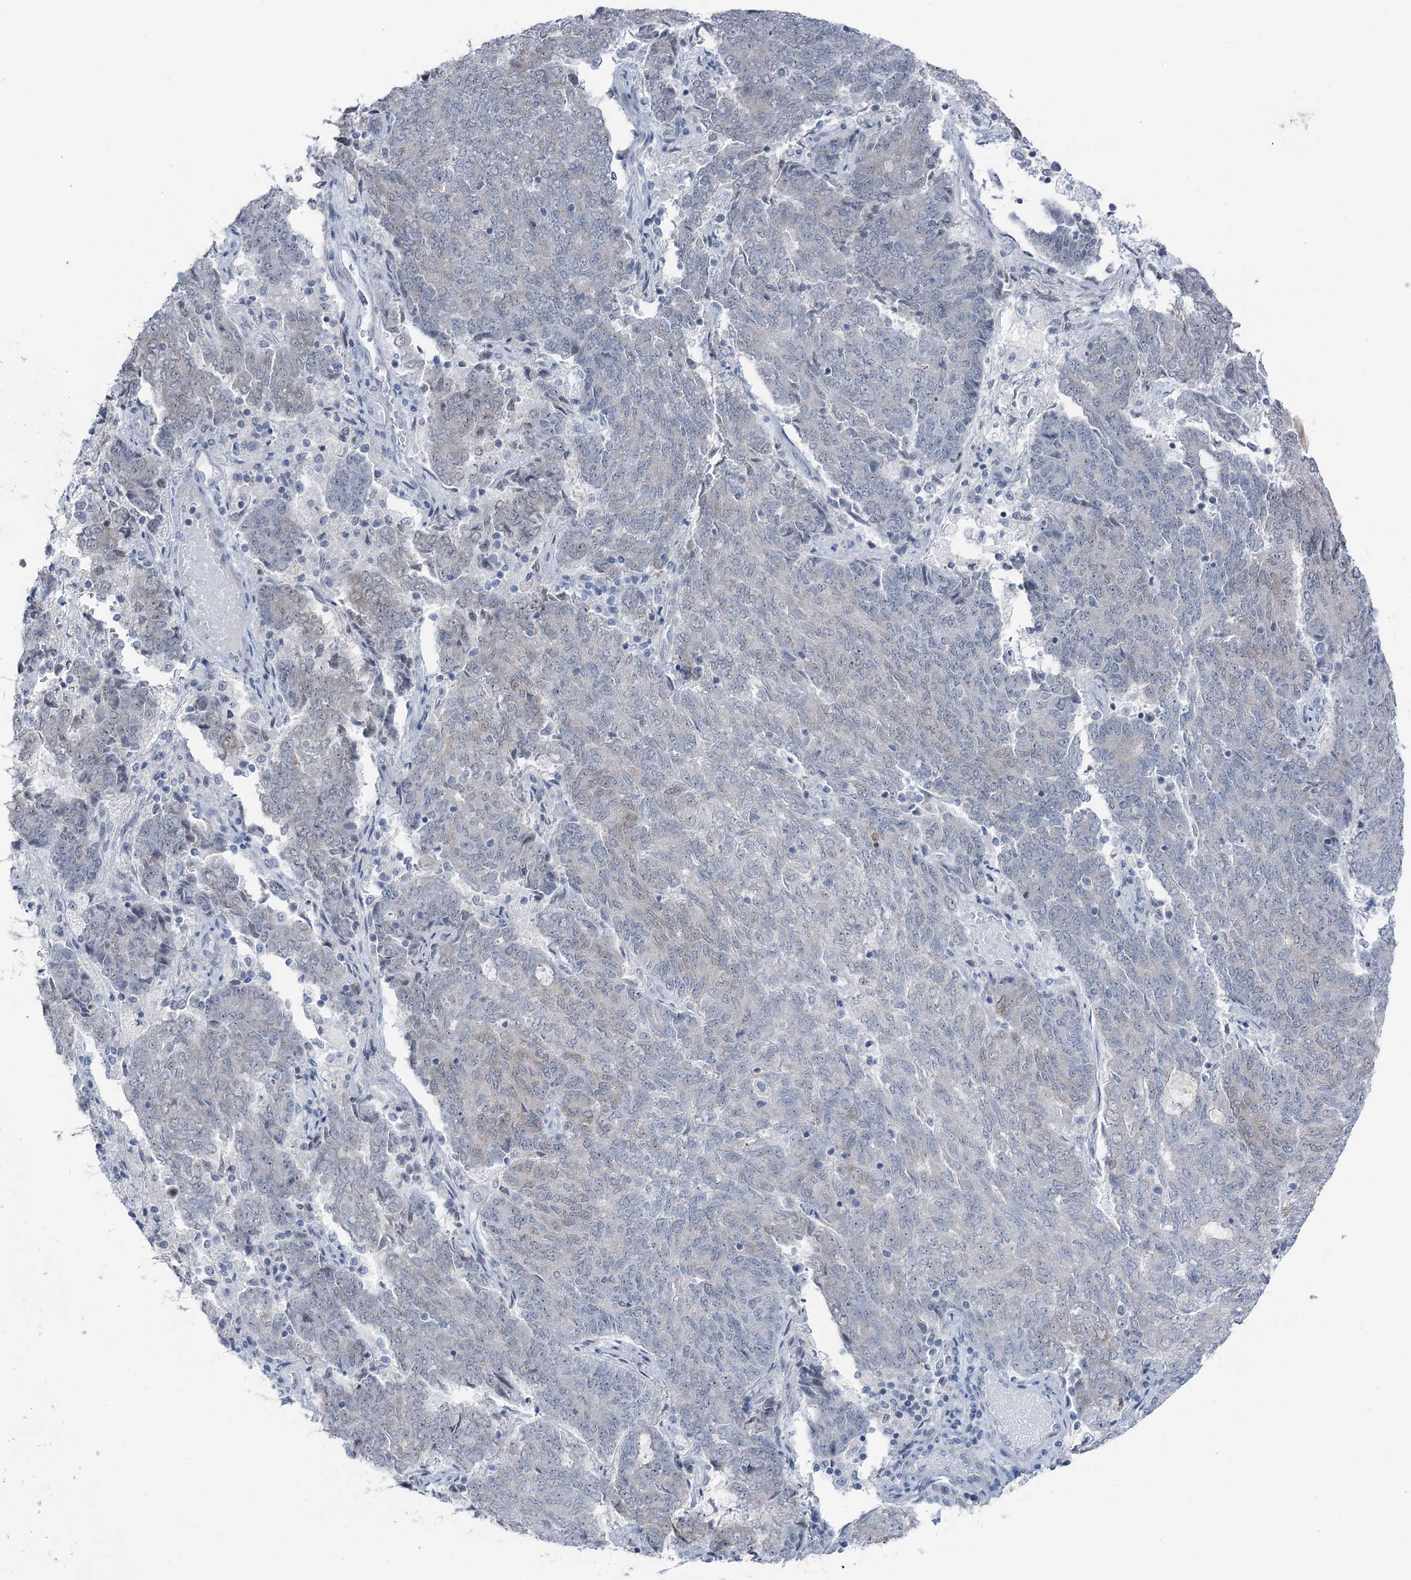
{"staining": {"intensity": "negative", "quantity": "none", "location": "none"}, "tissue": "endometrial cancer", "cell_type": "Tumor cells", "image_type": "cancer", "snomed": [{"axis": "morphology", "description": "Adenocarcinoma, NOS"}, {"axis": "topography", "description": "Endometrium"}], "caption": "Tumor cells are negative for protein expression in human endometrial adenocarcinoma.", "gene": "STEEP1", "patient": {"sex": "female", "age": 80}}